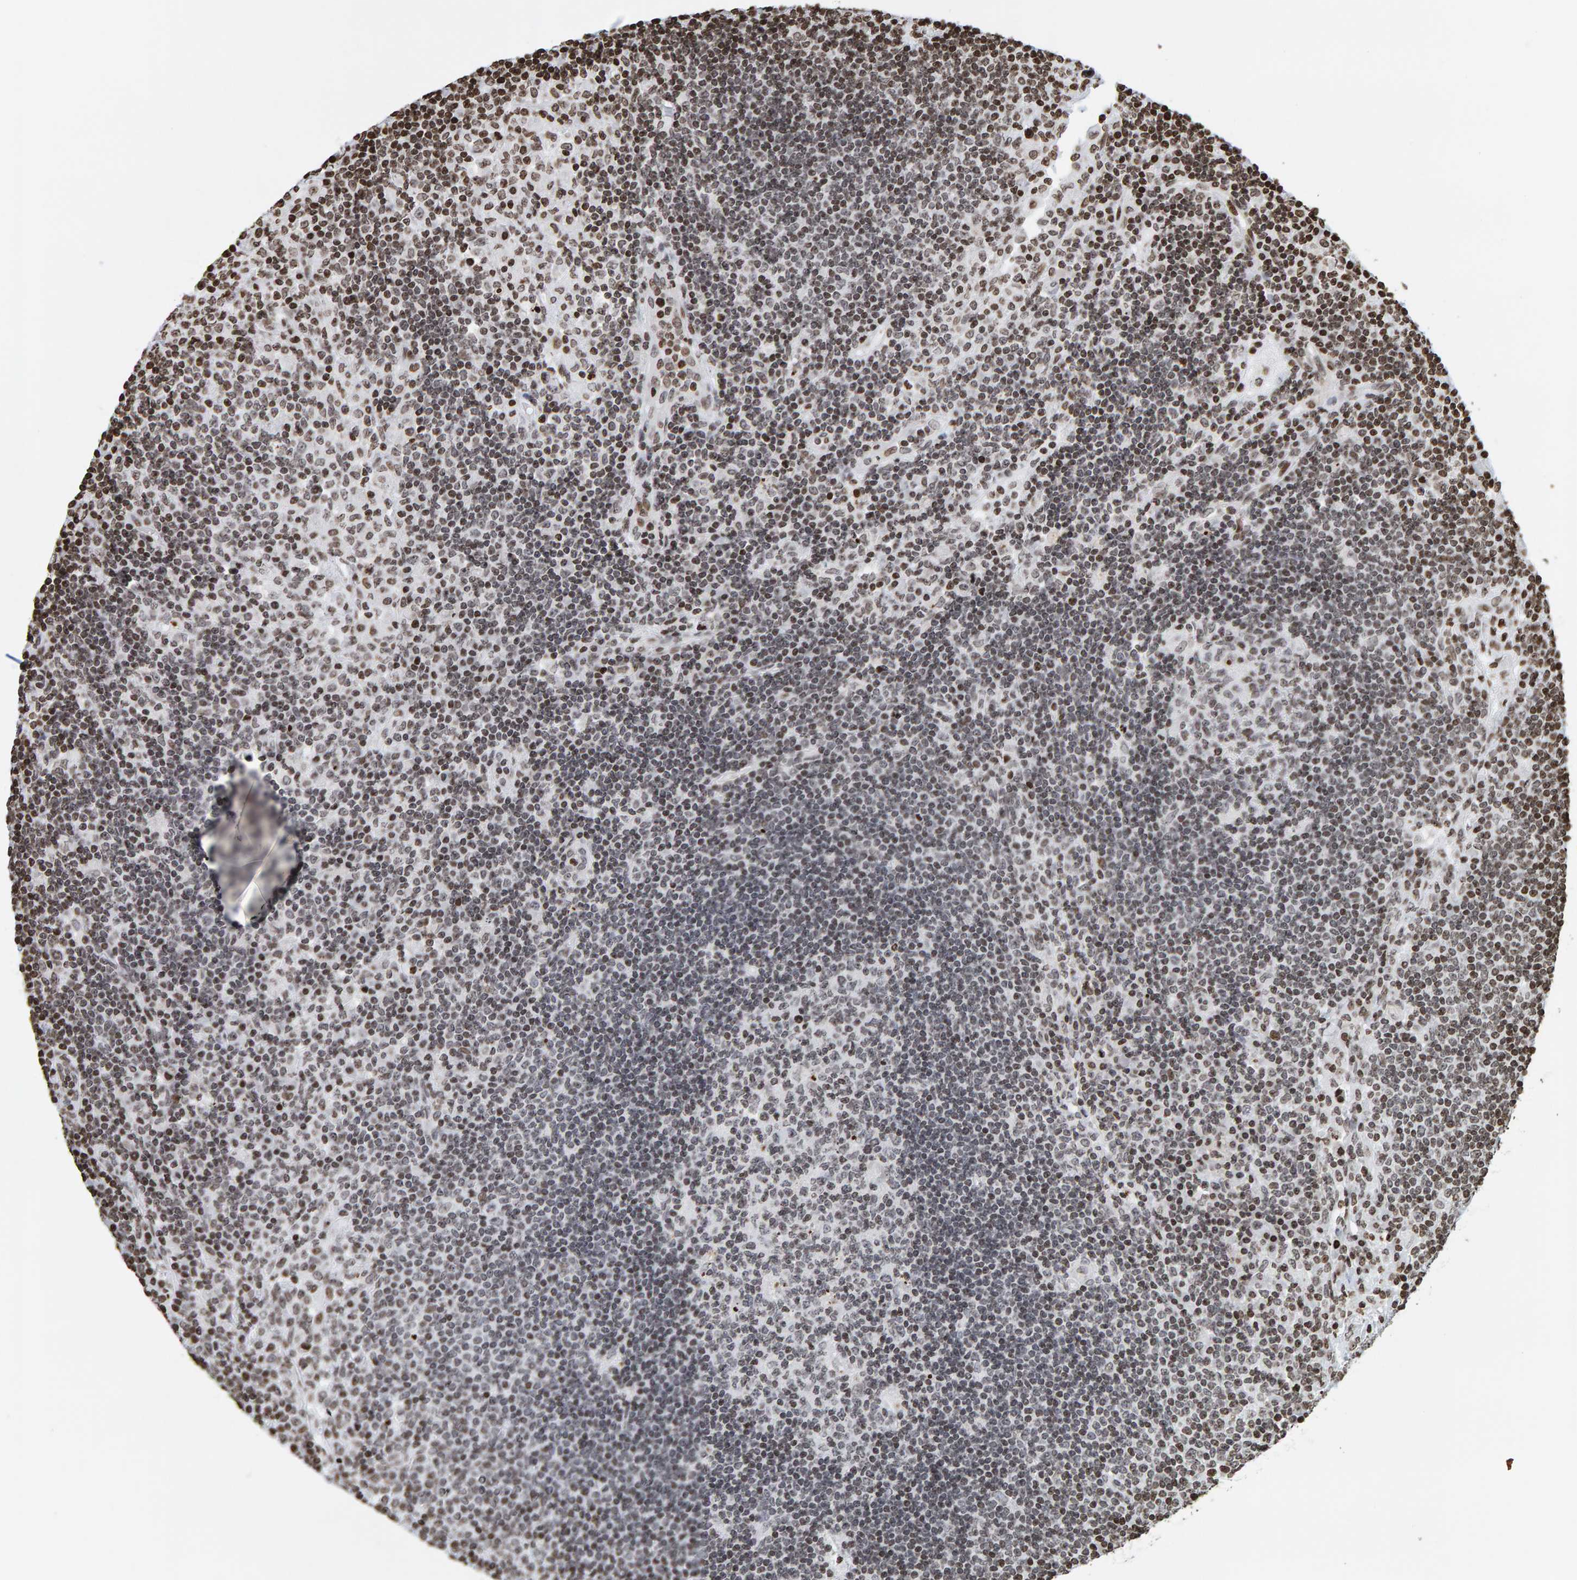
{"staining": {"intensity": "moderate", "quantity": "25%-75%", "location": "nuclear"}, "tissue": "lymph node", "cell_type": "Germinal center cells", "image_type": "normal", "snomed": [{"axis": "morphology", "description": "Normal tissue, NOS"}, {"axis": "topography", "description": "Lymph node"}], "caption": "A high-resolution micrograph shows IHC staining of normal lymph node, which reveals moderate nuclear positivity in about 25%-75% of germinal center cells.", "gene": "BRF2", "patient": {"sex": "female", "age": 53}}